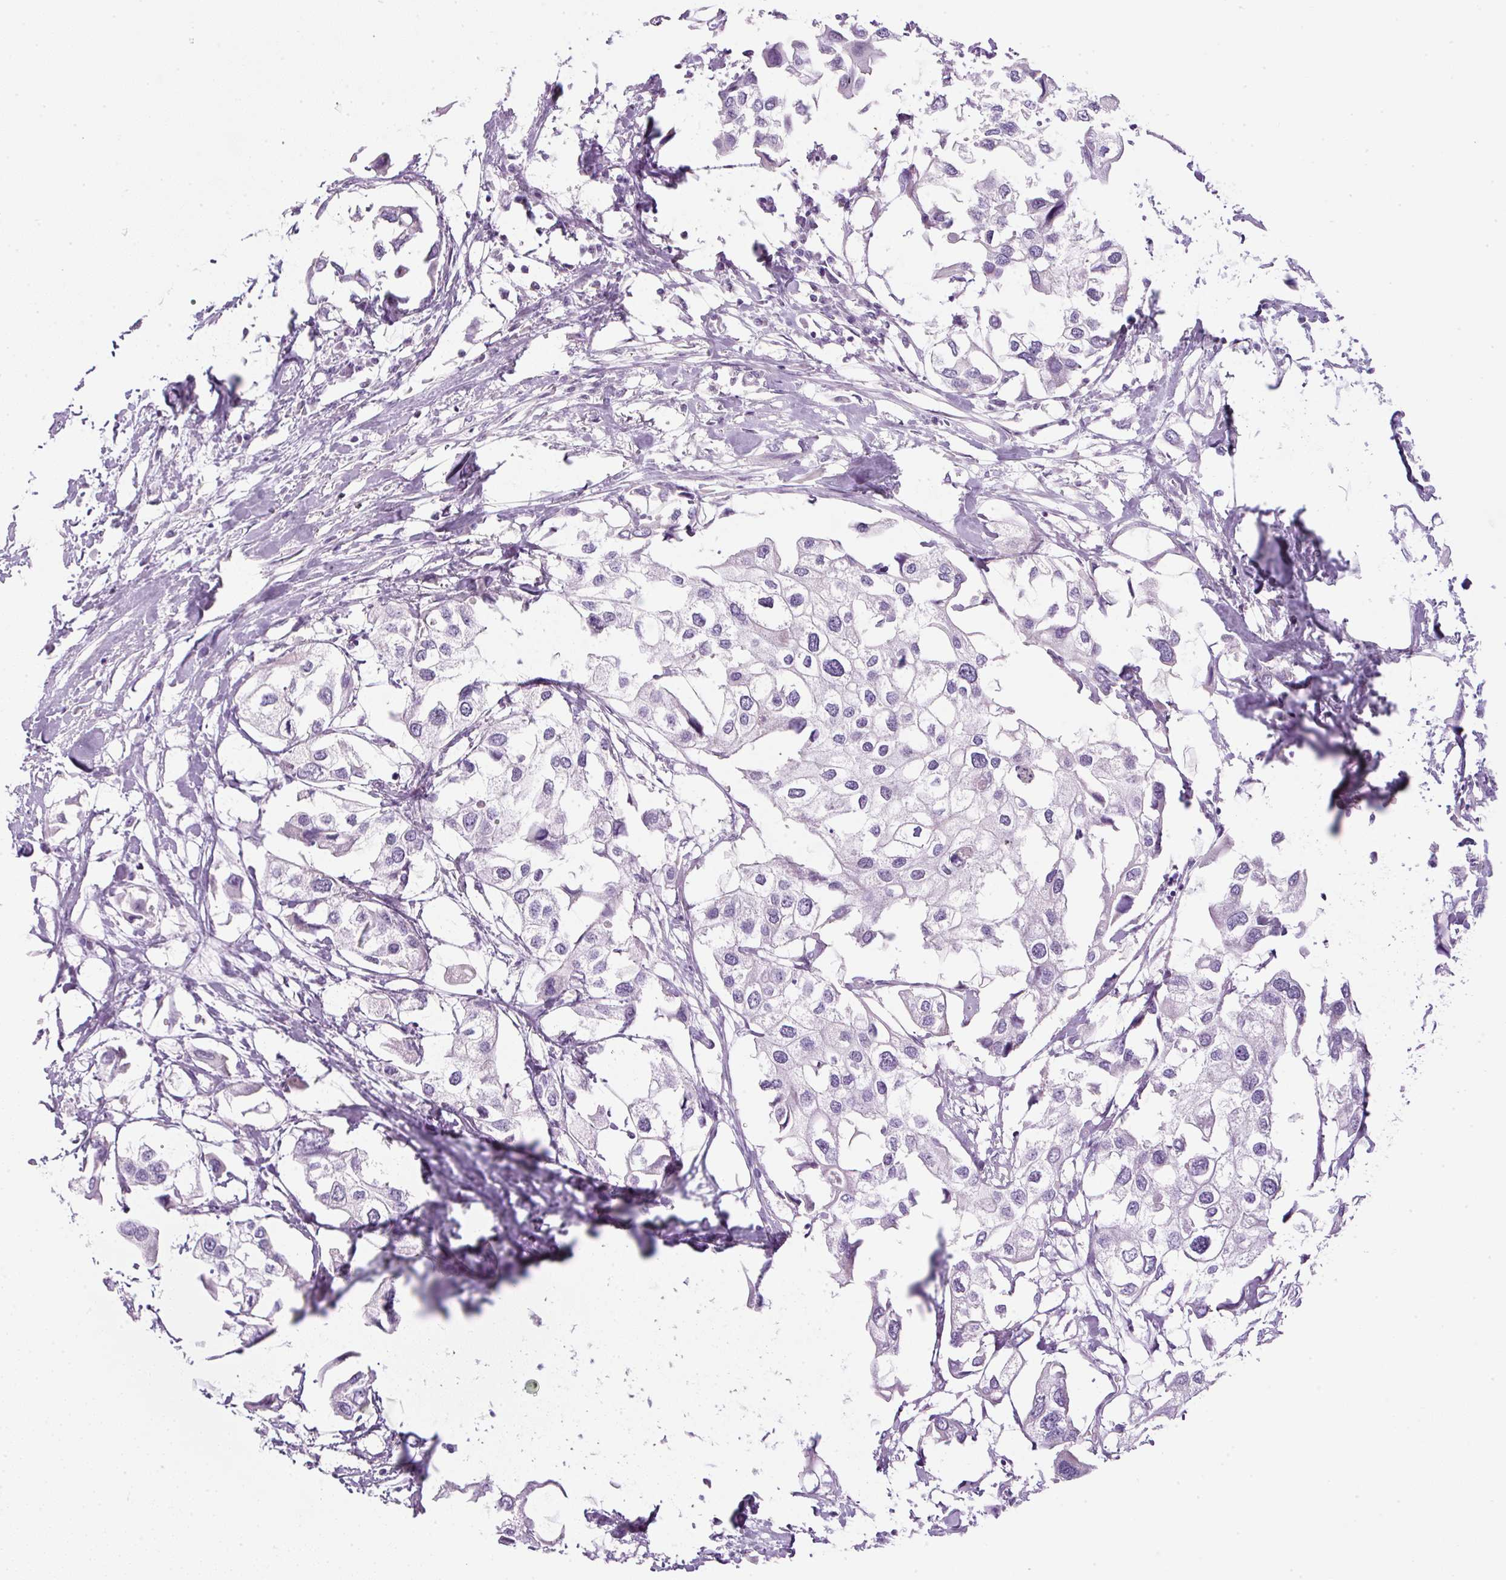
{"staining": {"intensity": "negative", "quantity": "none", "location": "none"}, "tissue": "urothelial cancer", "cell_type": "Tumor cells", "image_type": "cancer", "snomed": [{"axis": "morphology", "description": "Urothelial carcinoma, High grade"}, {"axis": "topography", "description": "Urinary bladder"}], "caption": "This is an immunohistochemistry (IHC) histopathology image of human high-grade urothelial carcinoma. There is no positivity in tumor cells.", "gene": "FGFBP3", "patient": {"sex": "male", "age": 64}}